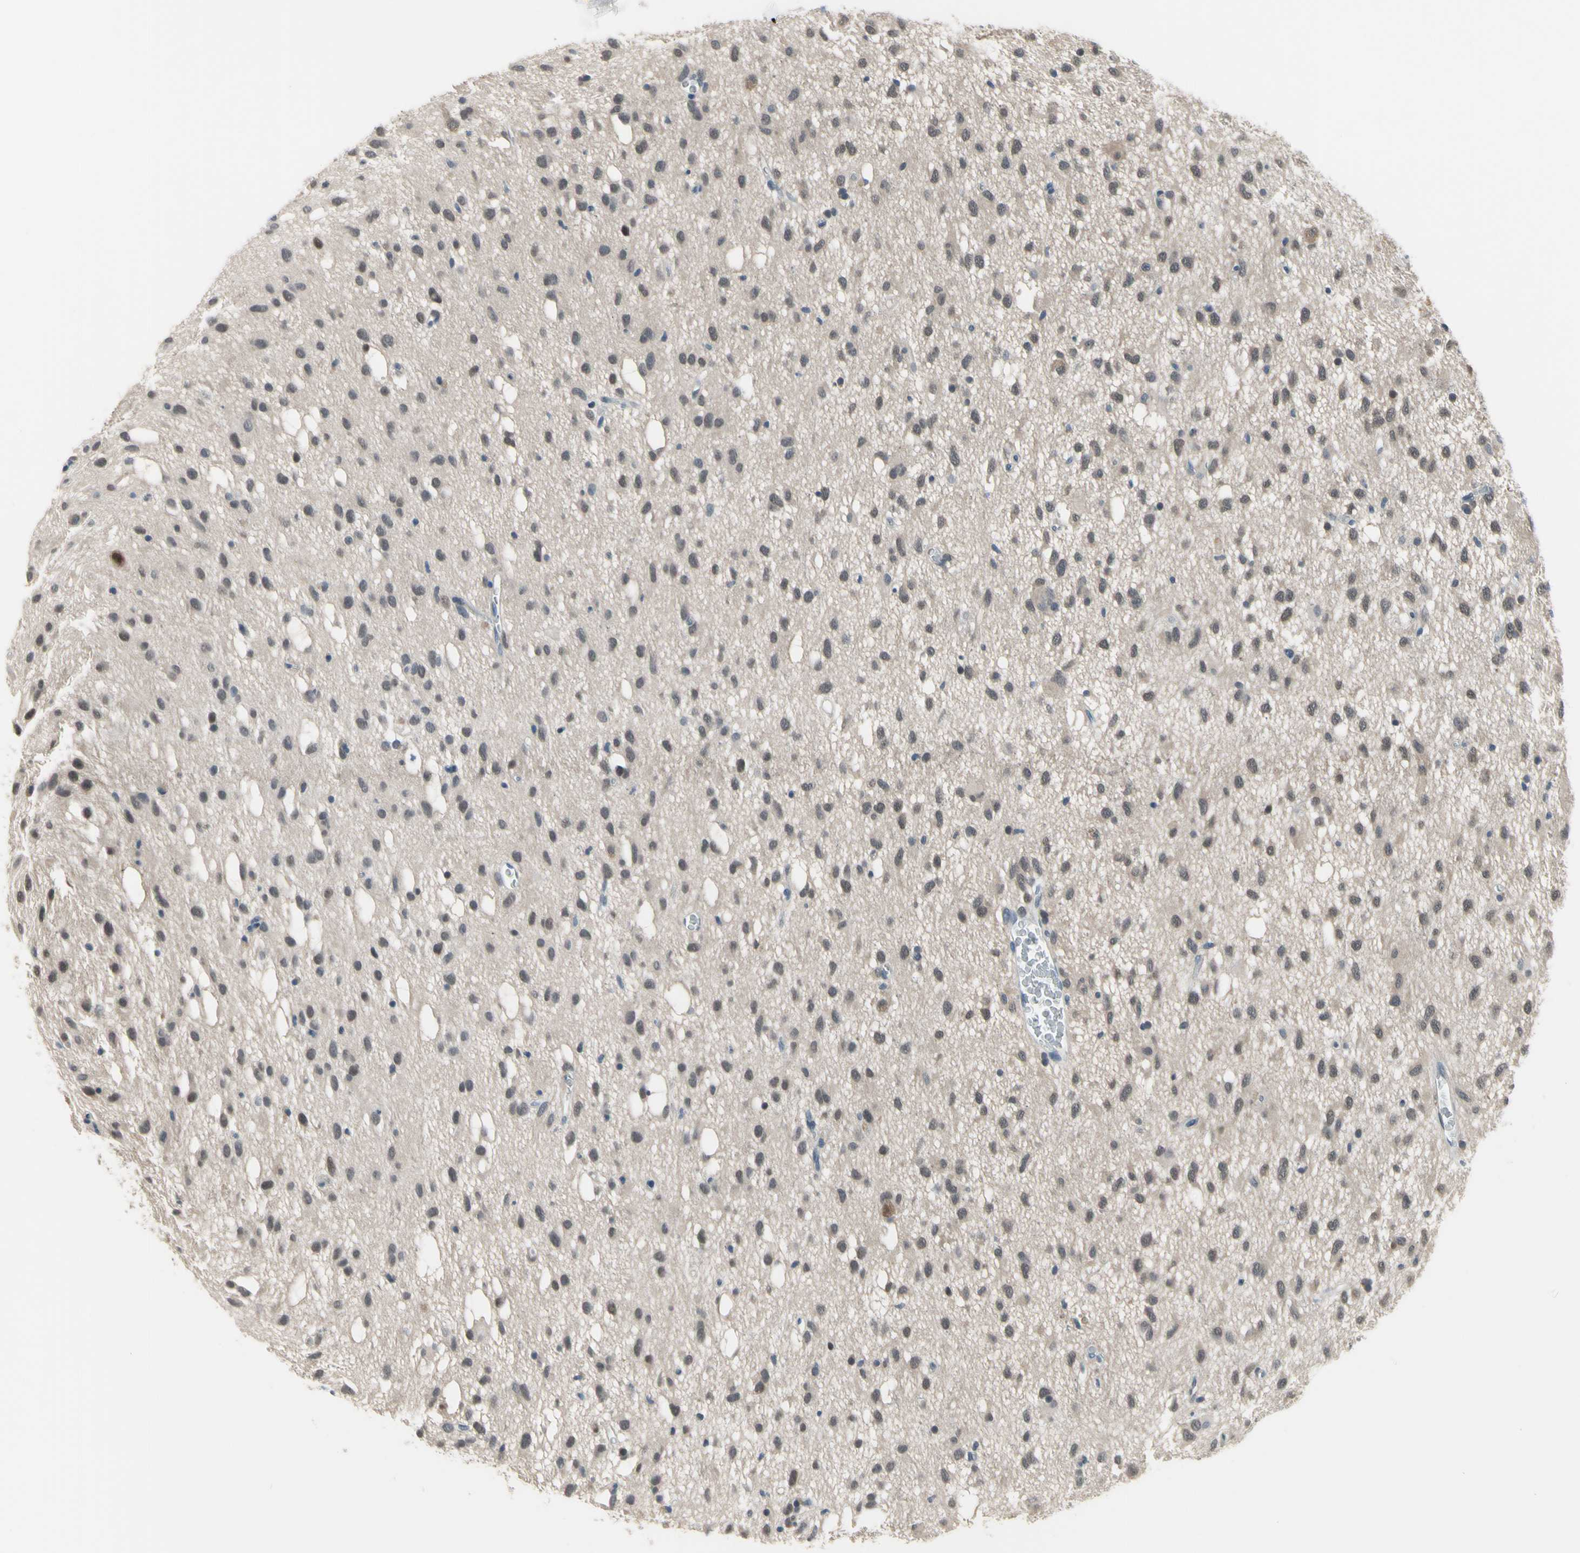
{"staining": {"intensity": "weak", "quantity": ">75%", "location": "nuclear"}, "tissue": "glioma", "cell_type": "Tumor cells", "image_type": "cancer", "snomed": [{"axis": "morphology", "description": "Glioma, malignant, Low grade"}, {"axis": "topography", "description": "Brain"}], "caption": "Protein staining of malignant glioma (low-grade) tissue reveals weak nuclear positivity in about >75% of tumor cells.", "gene": "HSPA4", "patient": {"sex": "male", "age": 77}}